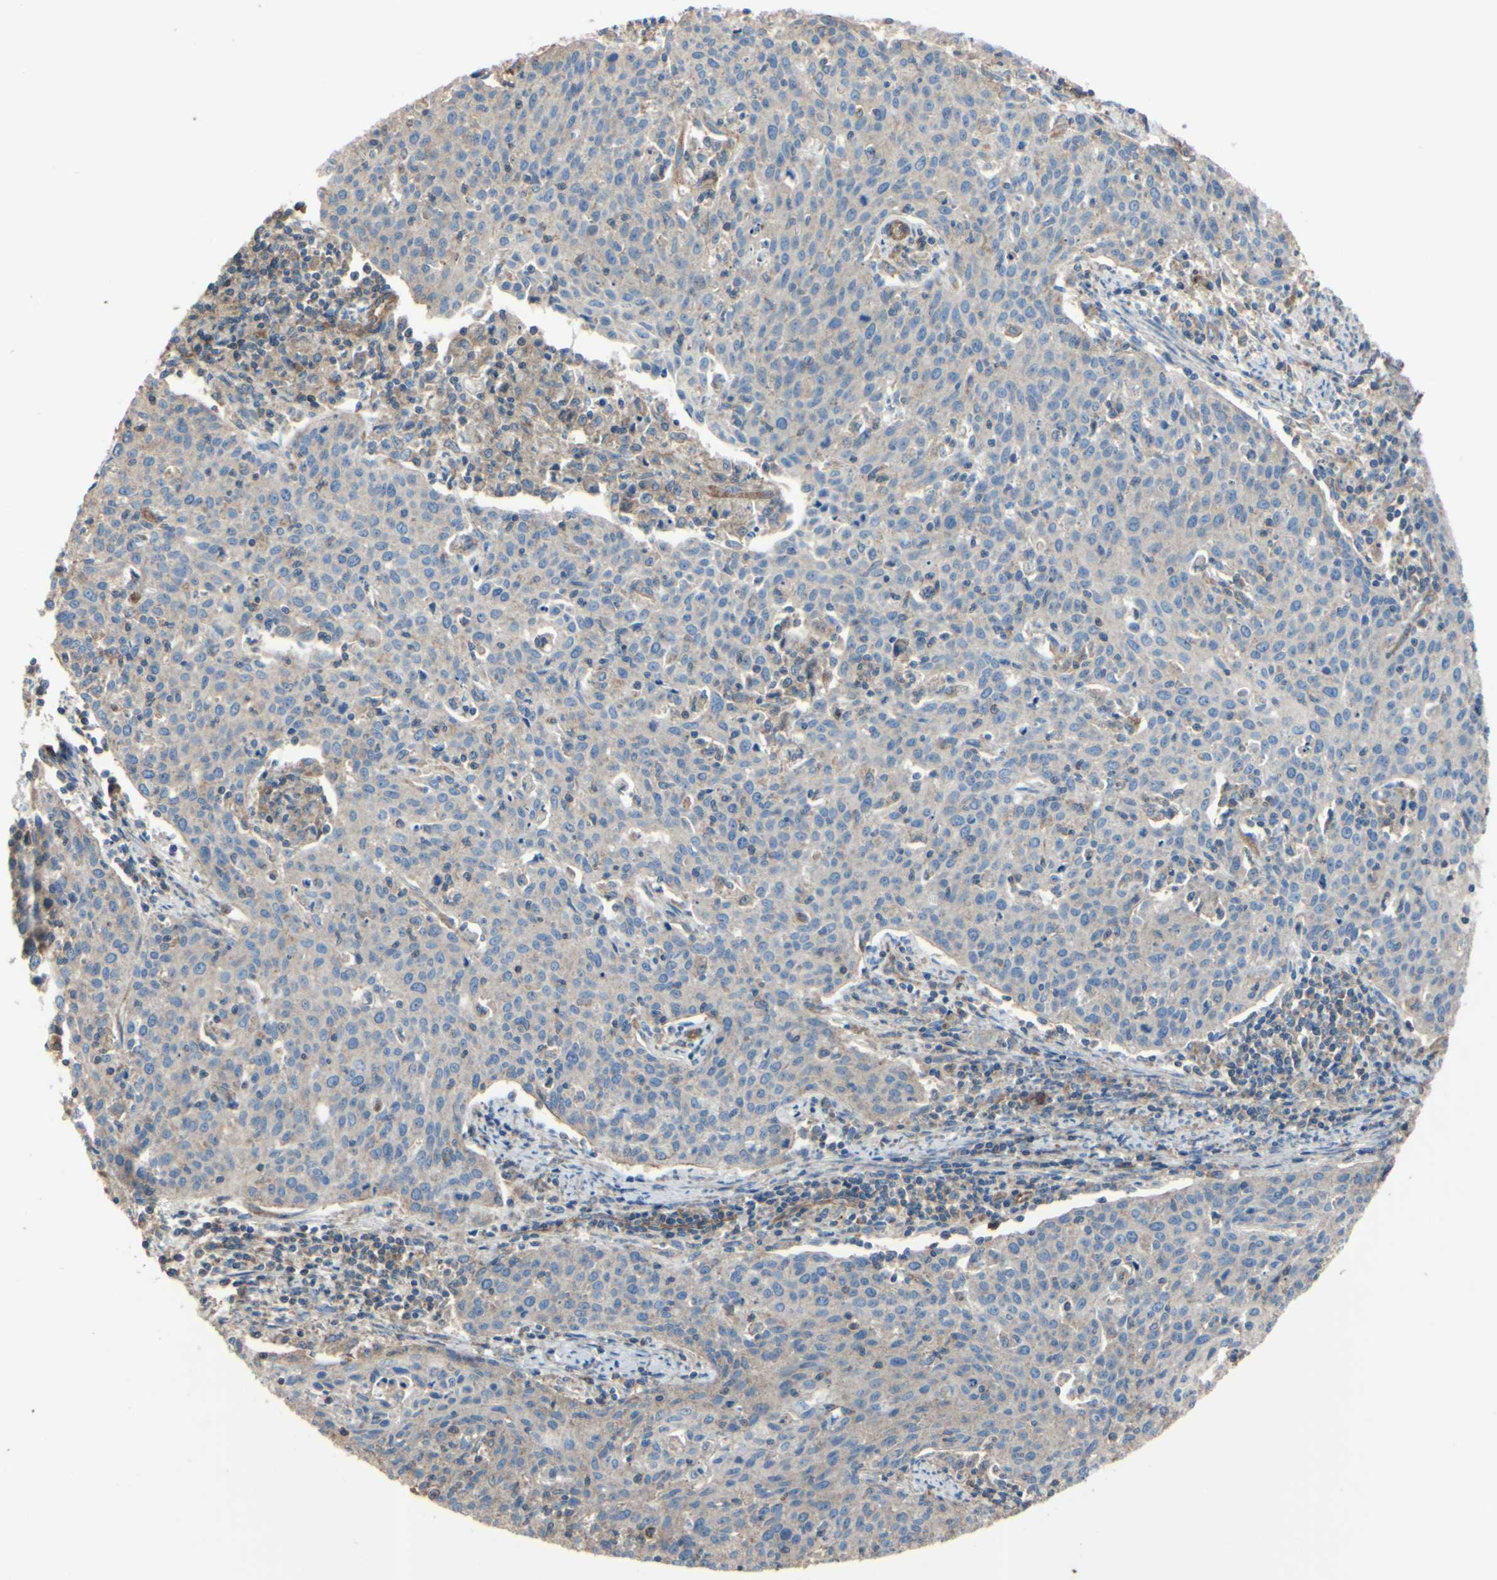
{"staining": {"intensity": "negative", "quantity": "none", "location": "none"}, "tissue": "cervical cancer", "cell_type": "Tumor cells", "image_type": "cancer", "snomed": [{"axis": "morphology", "description": "Squamous cell carcinoma, NOS"}, {"axis": "topography", "description": "Cervix"}], "caption": "Tumor cells are negative for brown protein staining in cervical cancer (squamous cell carcinoma). Brightfield microscopy of immunohistochemistry stained with DAB (3,3'-diaminobenzidine) (brown) and hematoxylin (blue), captured at high magnification.", "gene": "BECN1", "patient": {"sex": "female", "age": 38}}